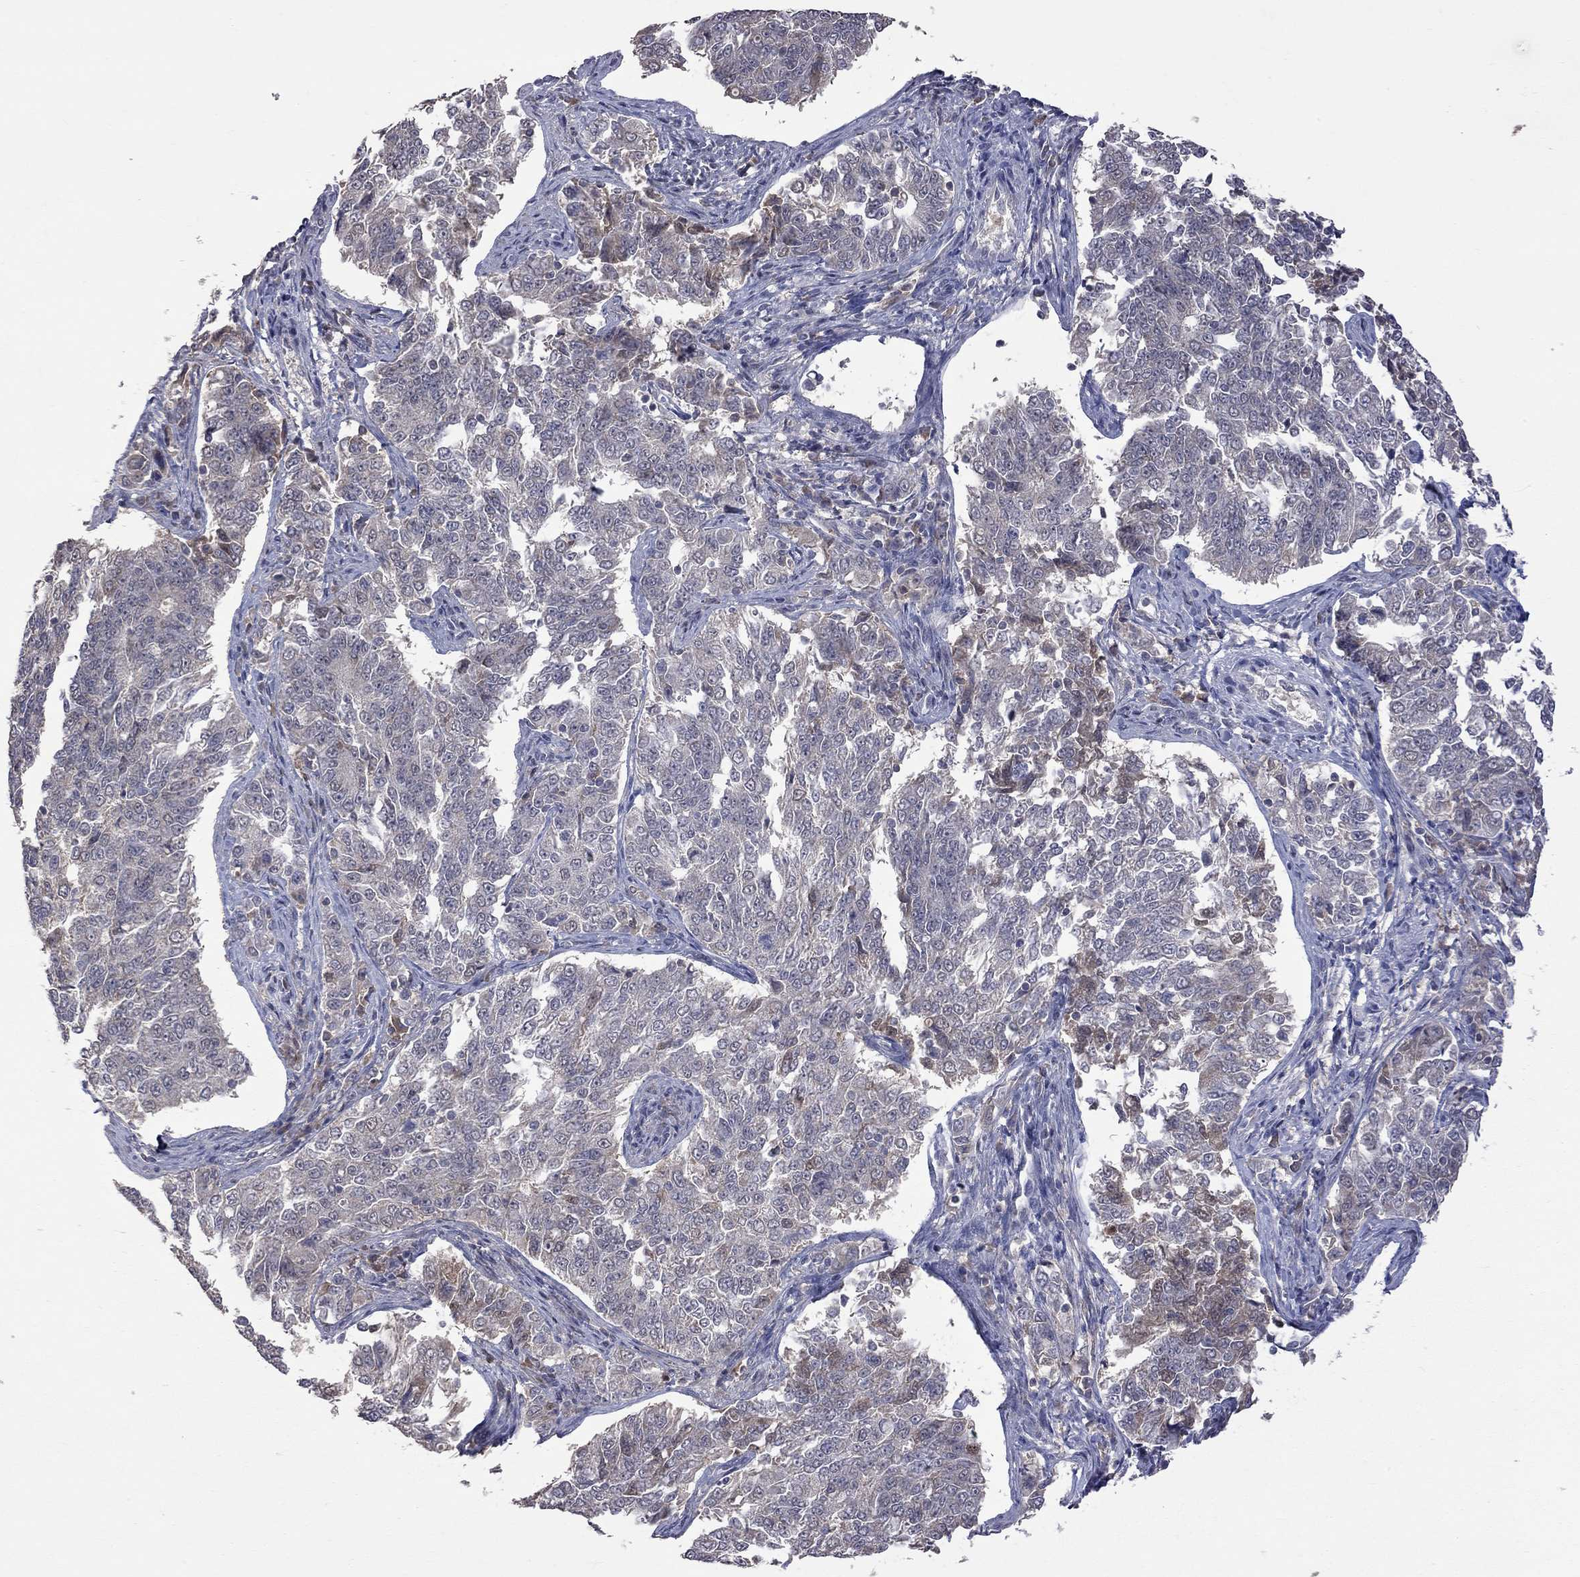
{"staining": {"intensity": "negative", "quantity": "none", "location": "none"}, "tissue": "endometrial cancer", "cell_type": "Tumor cells", "image_type": "cancer", "snomed": [{"axis": "morphology", "description": "Adenocarcinoma, NOS"}, {"axis": "topography", "description": "Endometrium"}], "caption": "This is an immunohistochemistry photomicrograph of human adenocarcinoma (endometrial). There is no expression in tumor cells.", "gene": "HTR6", "patient": {"sex": "female", "age": 43}}